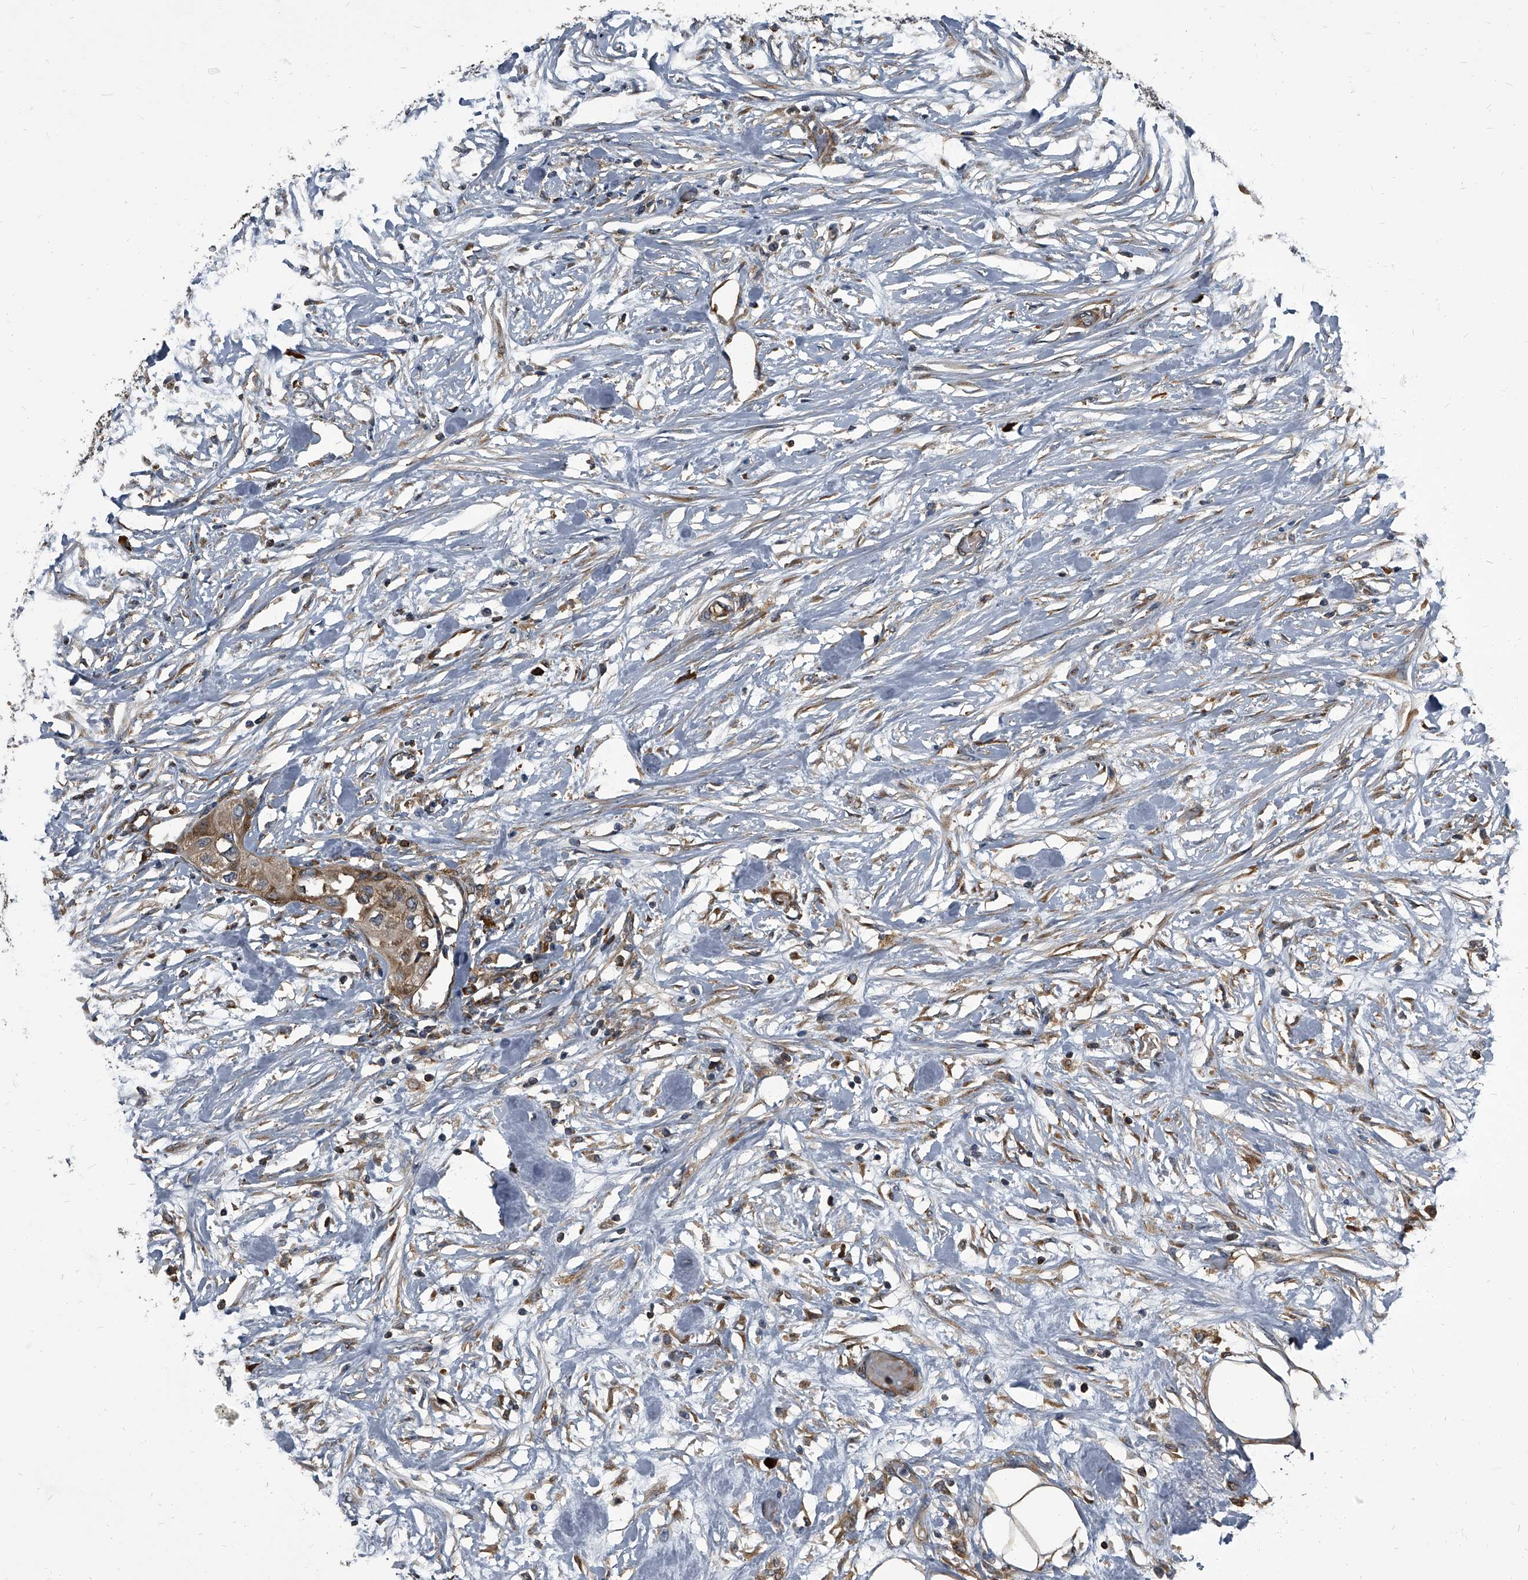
{"staining": {"intensity": "weak", "quantity": ">75%", "location": "cytoplasmic/membranous"}, "tissue": "urothelial cancer", "cell_type": "Tumor cells", "image_type": "cancer", "snomed": [{"axis": "morphology", "description": "Urothelial carcinoma, High grade"}, {"axis": "topography", "description": "Urinary bladder"}], "caption": "Brown immunohistochemical staining in human urothelial cancer exhibits weak cytoplasmic/membranous expression in approximately >75% of tumor cells. Using DAB (3,3'-diaminobenzidine) (brown) and hematoxylin (blue) stains, captured at high magnification using brightfield microscopy.", "gene": "CDV3", "patient": {"sex": "male", "age": 64}}